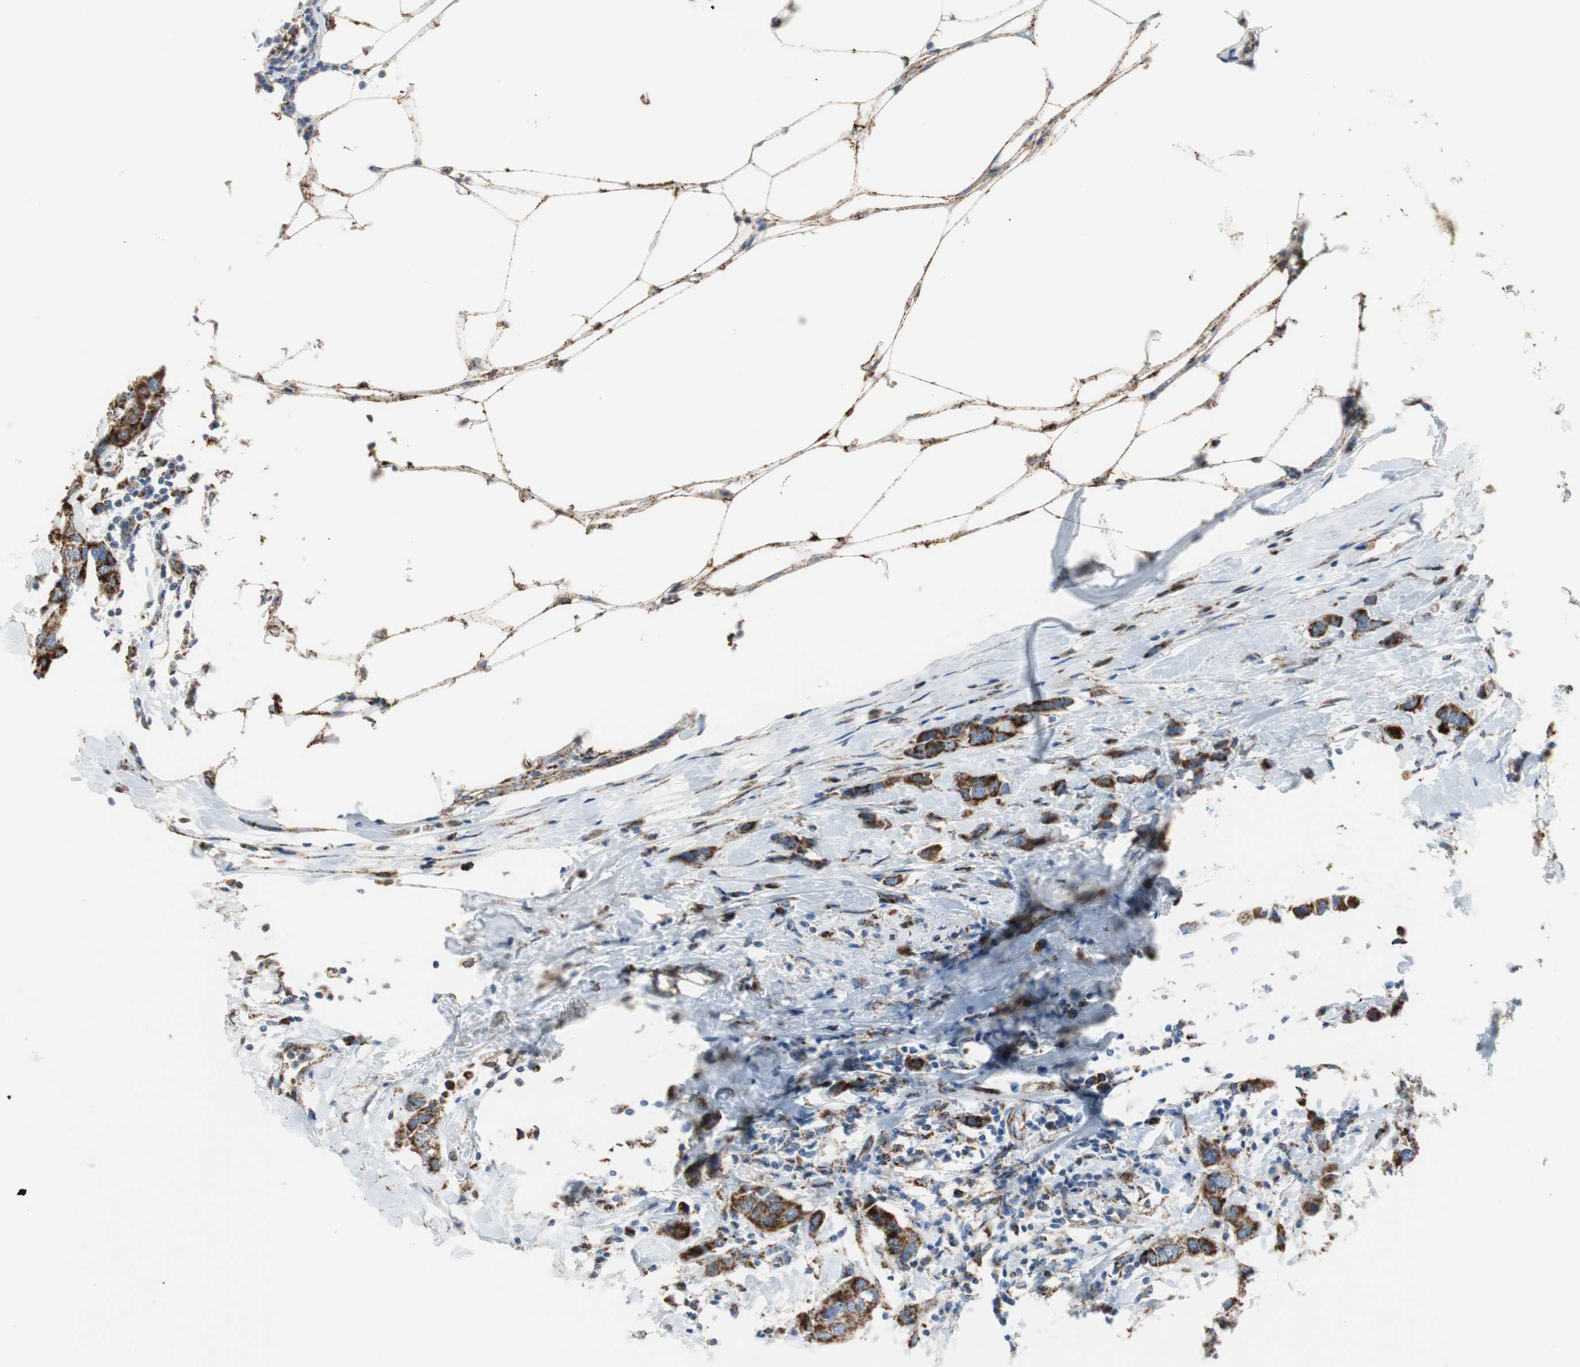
{"staining": {"intensity": "strong", "quantity": ">75%", "location": "cytoplasmic/membranous"}, "tissue": "breast cancer", "cell_type": "Tumor cells", "image_type": "cancer", "snomed": [{"axis": "morphology", "description": "Duct carcinoma"}, {"axis": "topography", "description": "Breast"}], "caption": "Human breast cancer stained for a protein (brown) demonstrates strong cytoplasmic/membranous positive positivity in approximately >75% of tumor cells.", "gene": "TST", "patient": {"sex": "female", "age": 50}}